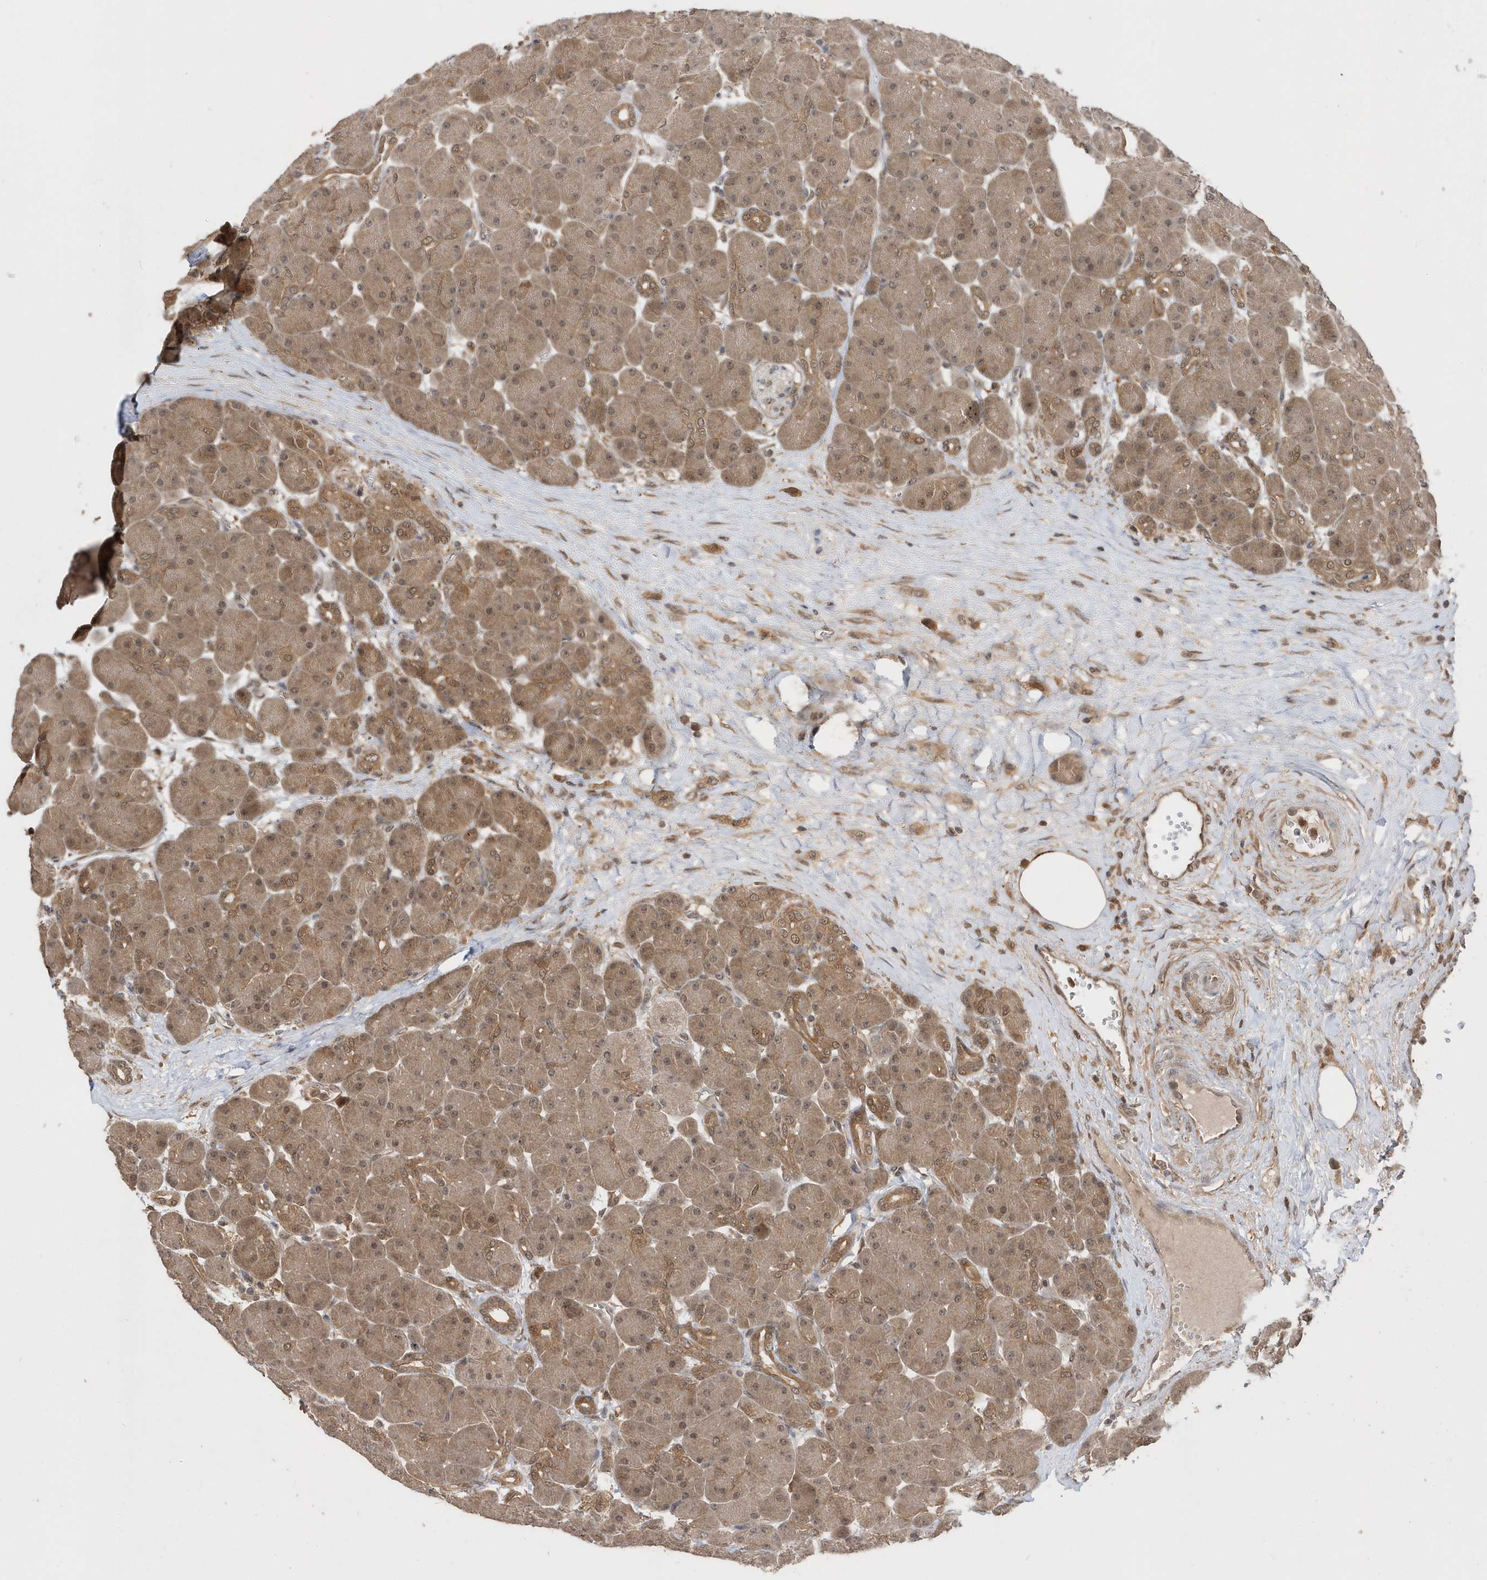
{"staining": {"intensity": "moderate", "quantity": ">75%", "location": "cytoplasmic/membranous,nuclear"}, "tissue": "pancreas", "cell_type": "Exocrine glandular cells", "image_type": "normal", "snomed": [{"axis": "morphology", "description": "Normal tissue, NOS"}, {"axis": "topography", "description": "Pancreas"}], "caption": "Protein staining of normal pancreas reveals moderate cytoplasmic/membranous,nuclear staining in about >75% of exocrine glandular cells. The staining is performed using DAB brown chromogen to label protein expression. The nuclei are counter-stained blue using hematoxylin.", "gene": "RPEL1", "patient": {"sex": "male", "age": 66}}